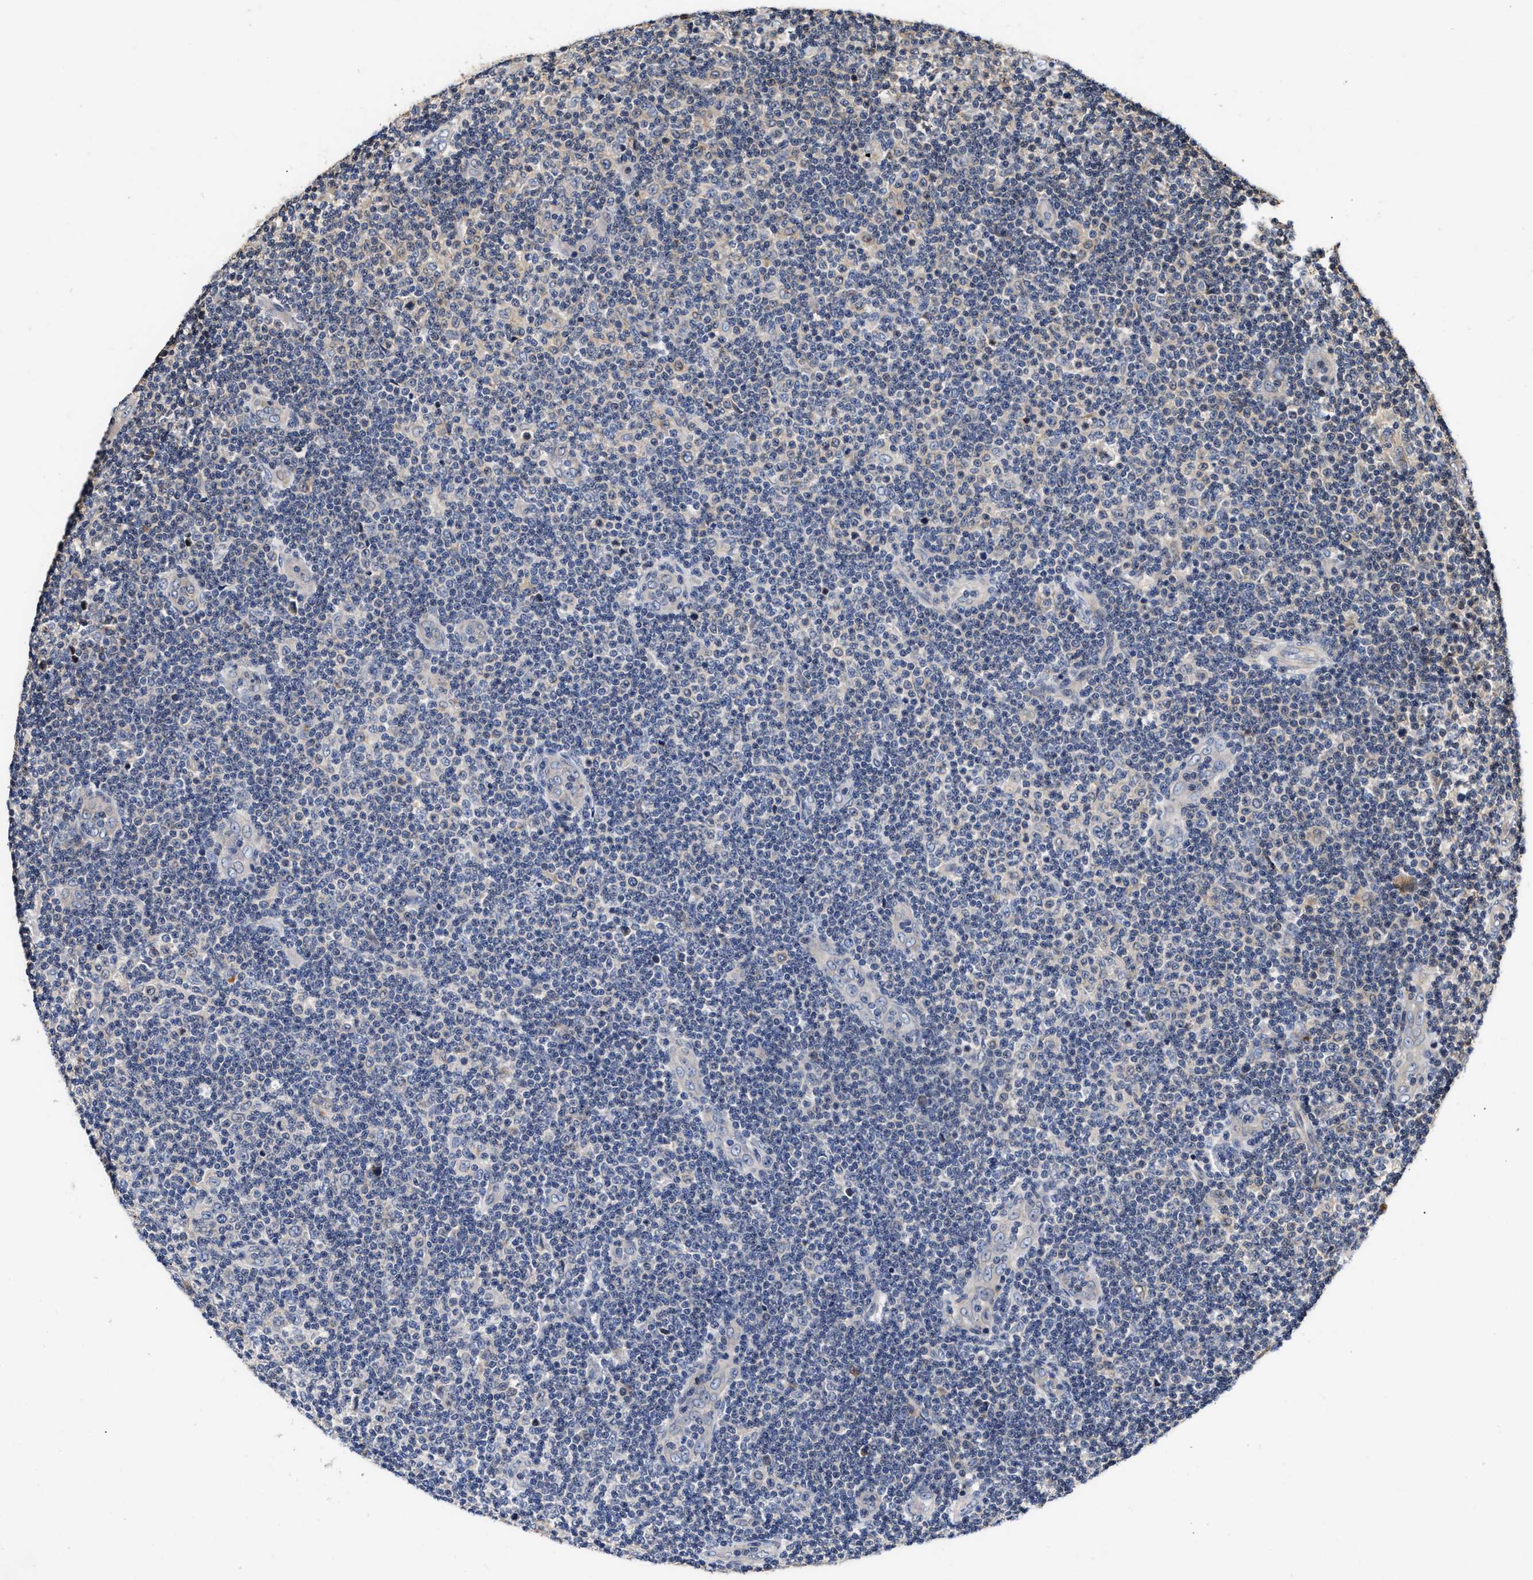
{"staining": {"intensity": "negative", "quantity": "none", "location": "none"}, "tissue": "lymphoma", "cell_type": "Tumor cells", "image_type": "cancer", "snomed": [{"axis": "morphology", "description": "Malignant lymphoma, non-Hodgkin's type, Low grade"}, {"axis": "topography", "description": "Lymph node"}], "caption": "Immunohistochemistry photomicrograph of human malignant lymphoma, non-Hodgkin's type (low-grade) stained for a protein (brown), which displays no expression in tumor cells.", "gene": "CLIP2", "patient": {"sex": "male", "age": 83}}